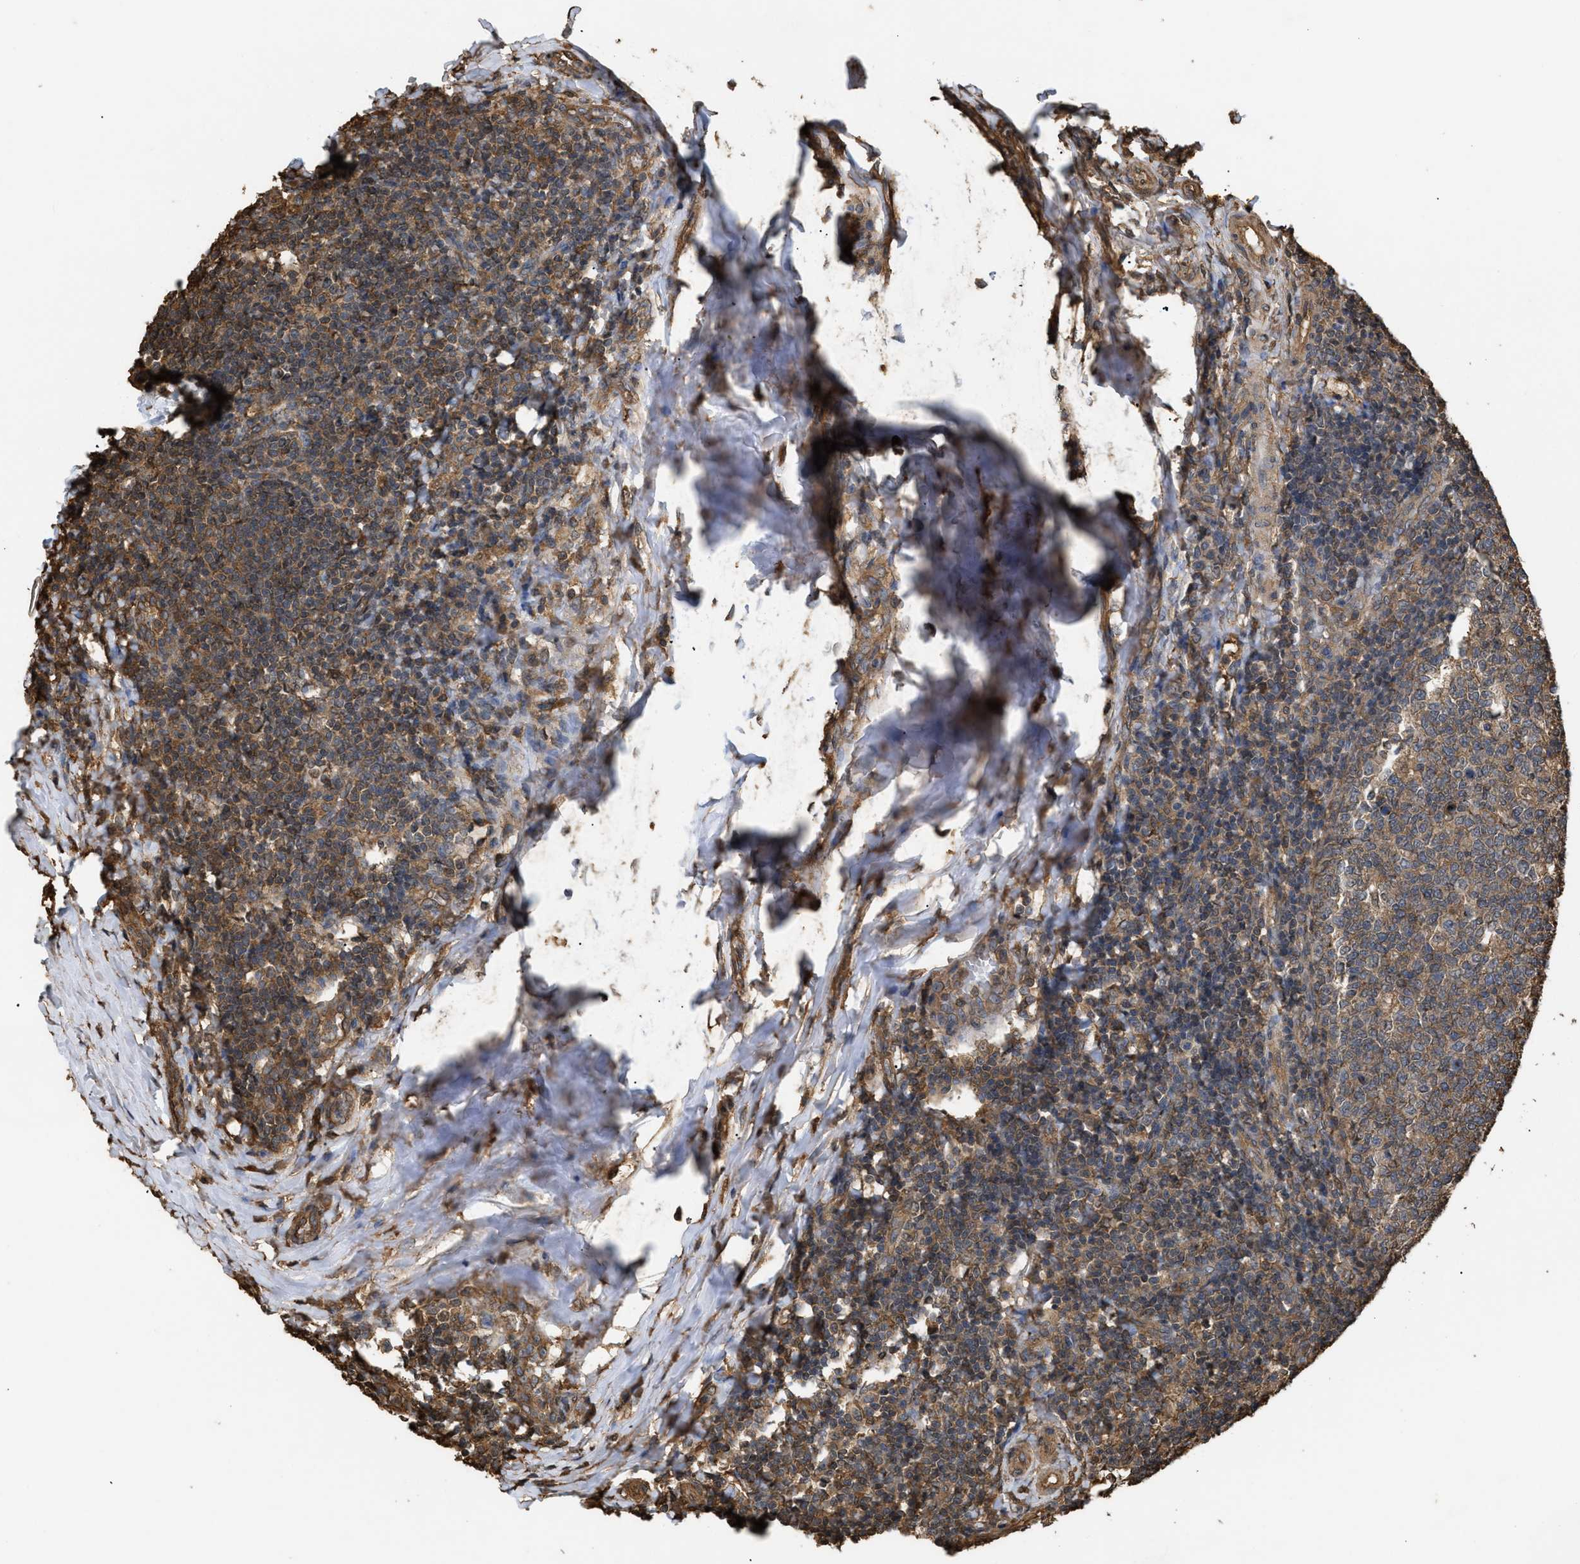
{"staining": {"intensity": "moderate", "quantity": ">75%", "location": "cytoplasmic/membranous"}, "tissue": "tonsil", "cell_type": "Germinal center cells", "image_type": "normal", "snomed": [{"axis": "morphology", "description": "Normal tissue, NOS"}, {"axis": "topography", "description": "Tonsil"}], "caption": "Unremarkable tonsil shows moderate cytoplasmic/membranous expression in about >75% of germinal center cells.", "gene": "CALM1", "patient": {"sex": "female", "age": 19}}